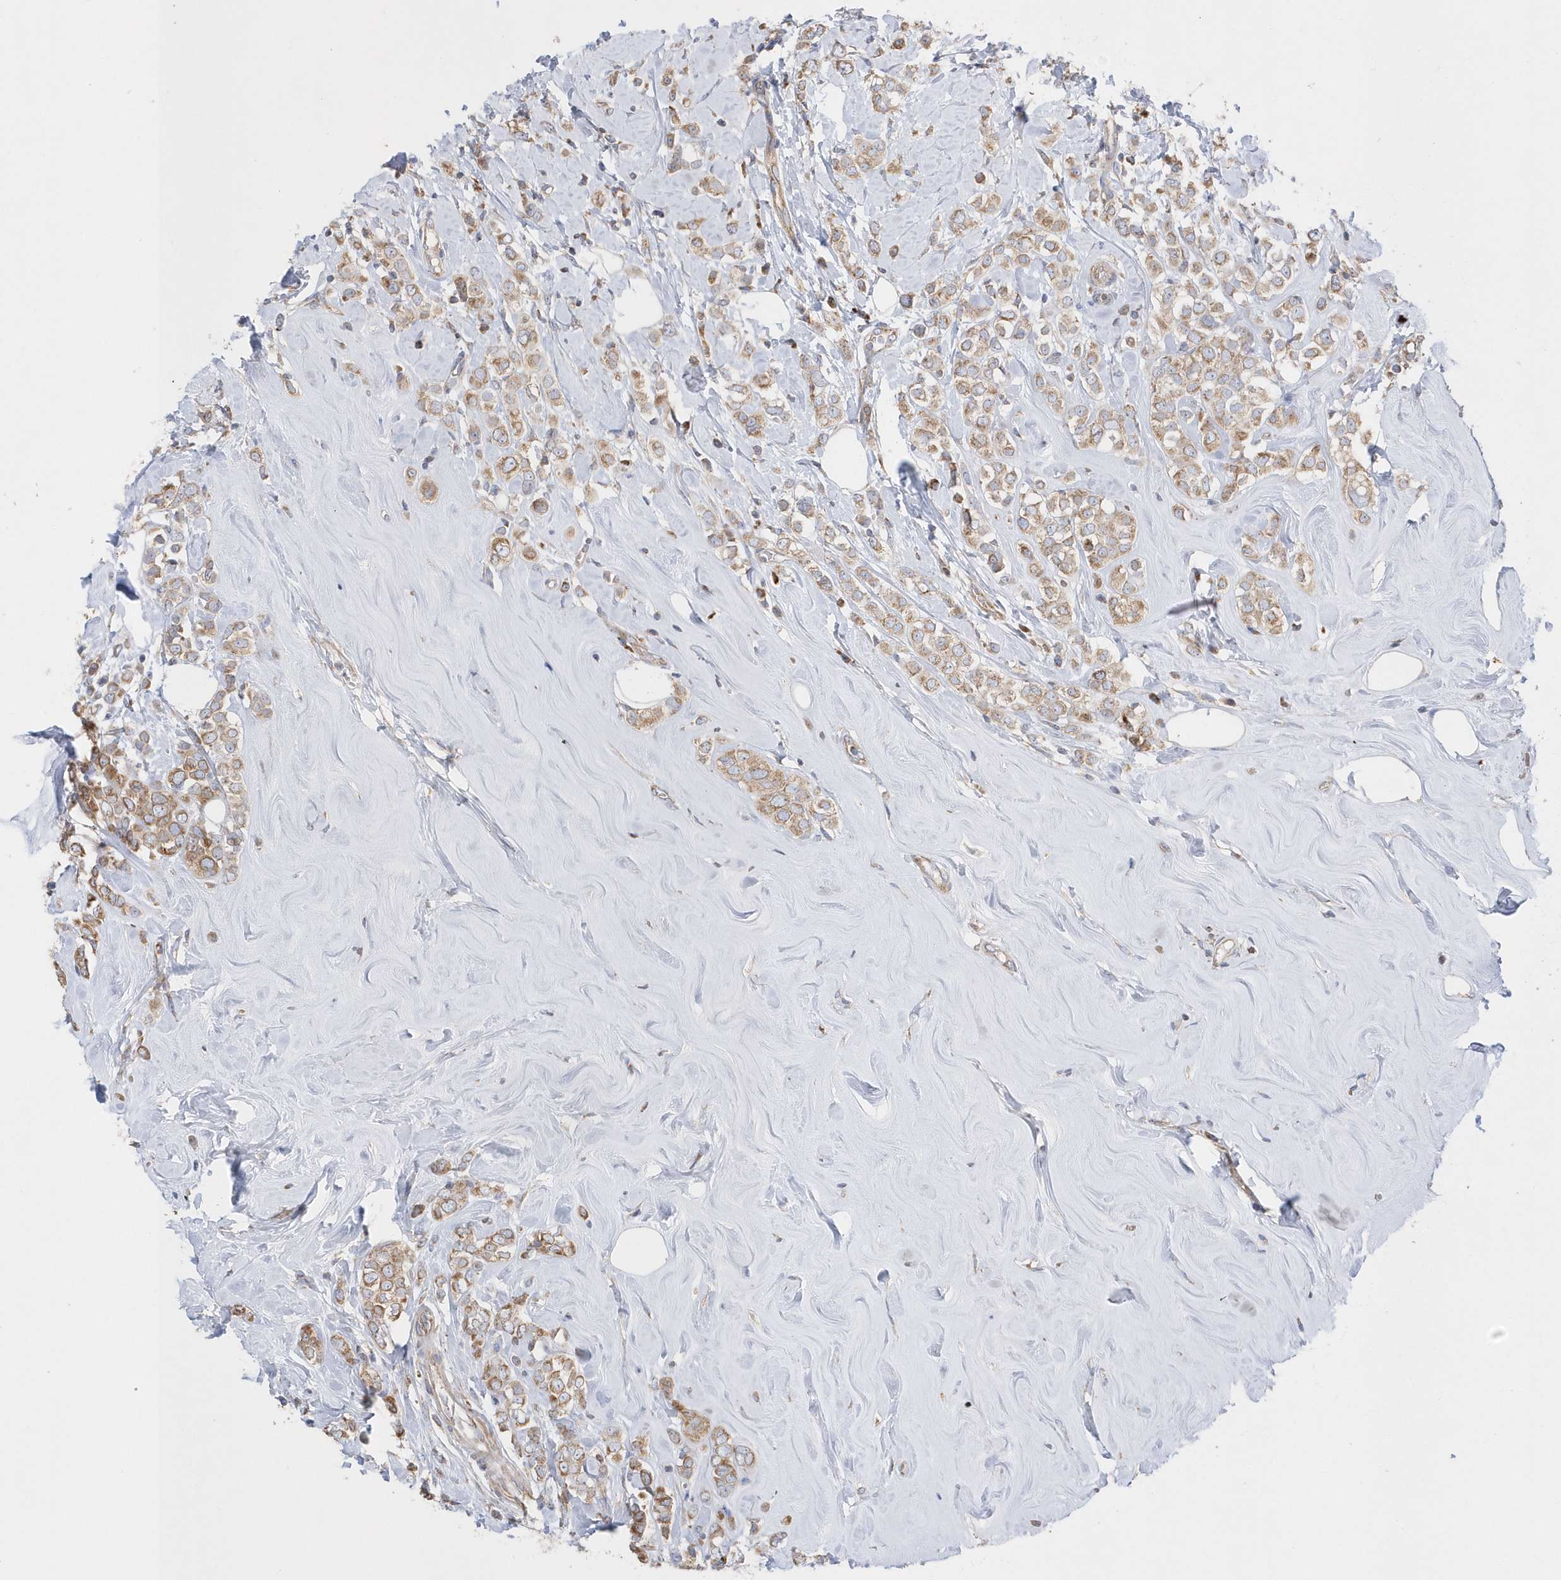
{"staining": {"intensity": "moderate", "quantity": ">75%", "location": "cytoplasmic/membranous"}, "tissue": "breast cancer", "cell_type": "Tumor cells", "image_type": "cancer", "snomed": [{"axis": "morphology", "description": "Lobular carcinoma"}, {"axis": "topography", "description": "Breast"}], "caption": "Human lobular carcinoma (breast) stained for a protein (brown) reveals moderate cytoplasmic/membranous positive expression in about >75% of tumor cells.", "gene": "SPATA5", "patient": {"sex": "female", "age": 47}}